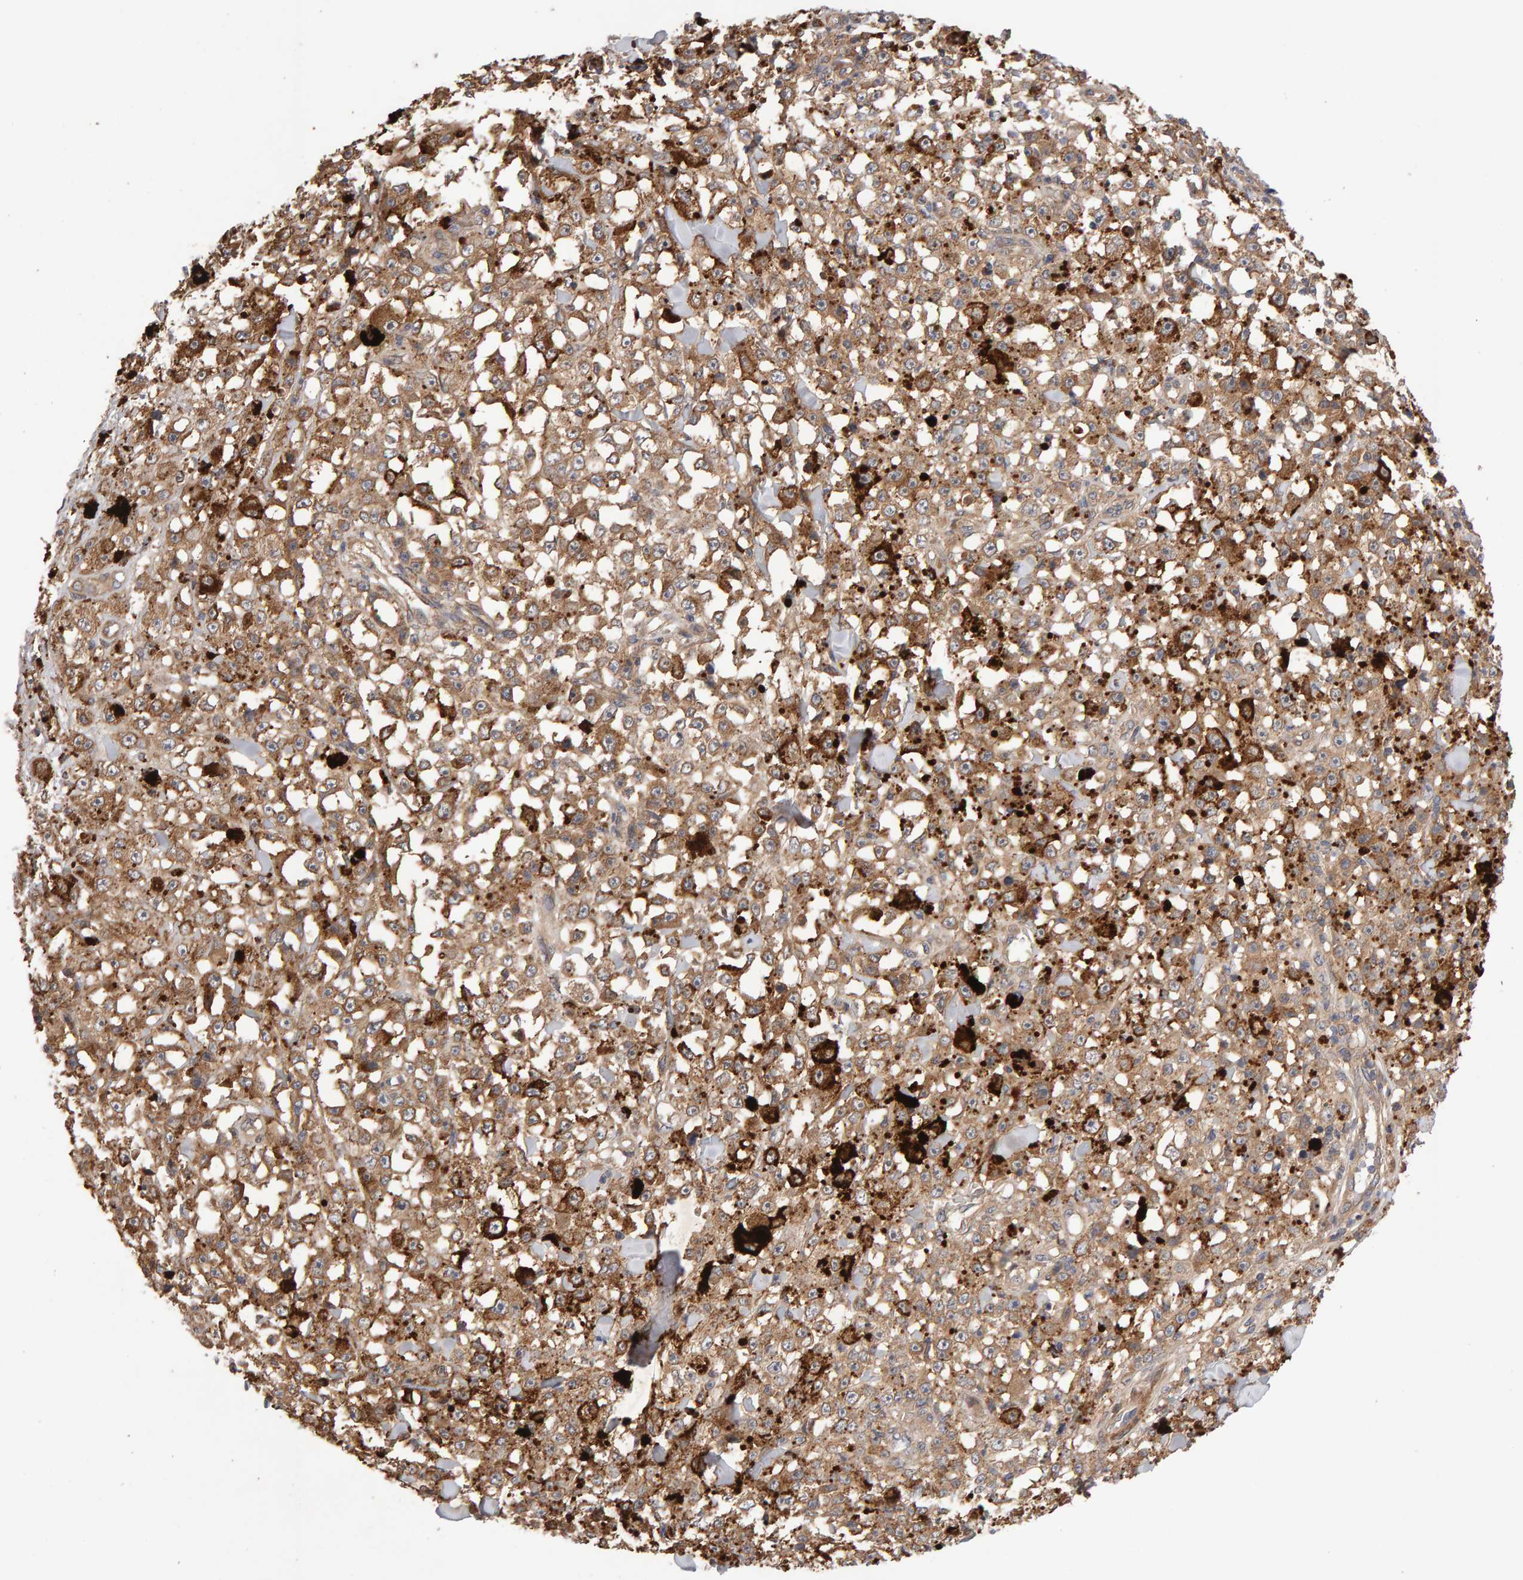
{"staining": {"intensity": "moderate", "quantity": ">75%", "location": "cytoplasmic/membranous"}, "tissue": "melanoma", "cell_type": "Tumor cells", "image_type": "cancer", "snomed": [{"axis": "morphology", "description": "Malignant melanoma, NOS"}, {"axis": "topography", "description": "Skin"}], "caption": "Malignant melanoma was stained to show a protein in brown. There is medium levels of moderate cytoplasmic/membranous positivity in about >75% of tumor cells.", "gene": "RNF19A", "patient": {"sex": "female", "age": 82}}